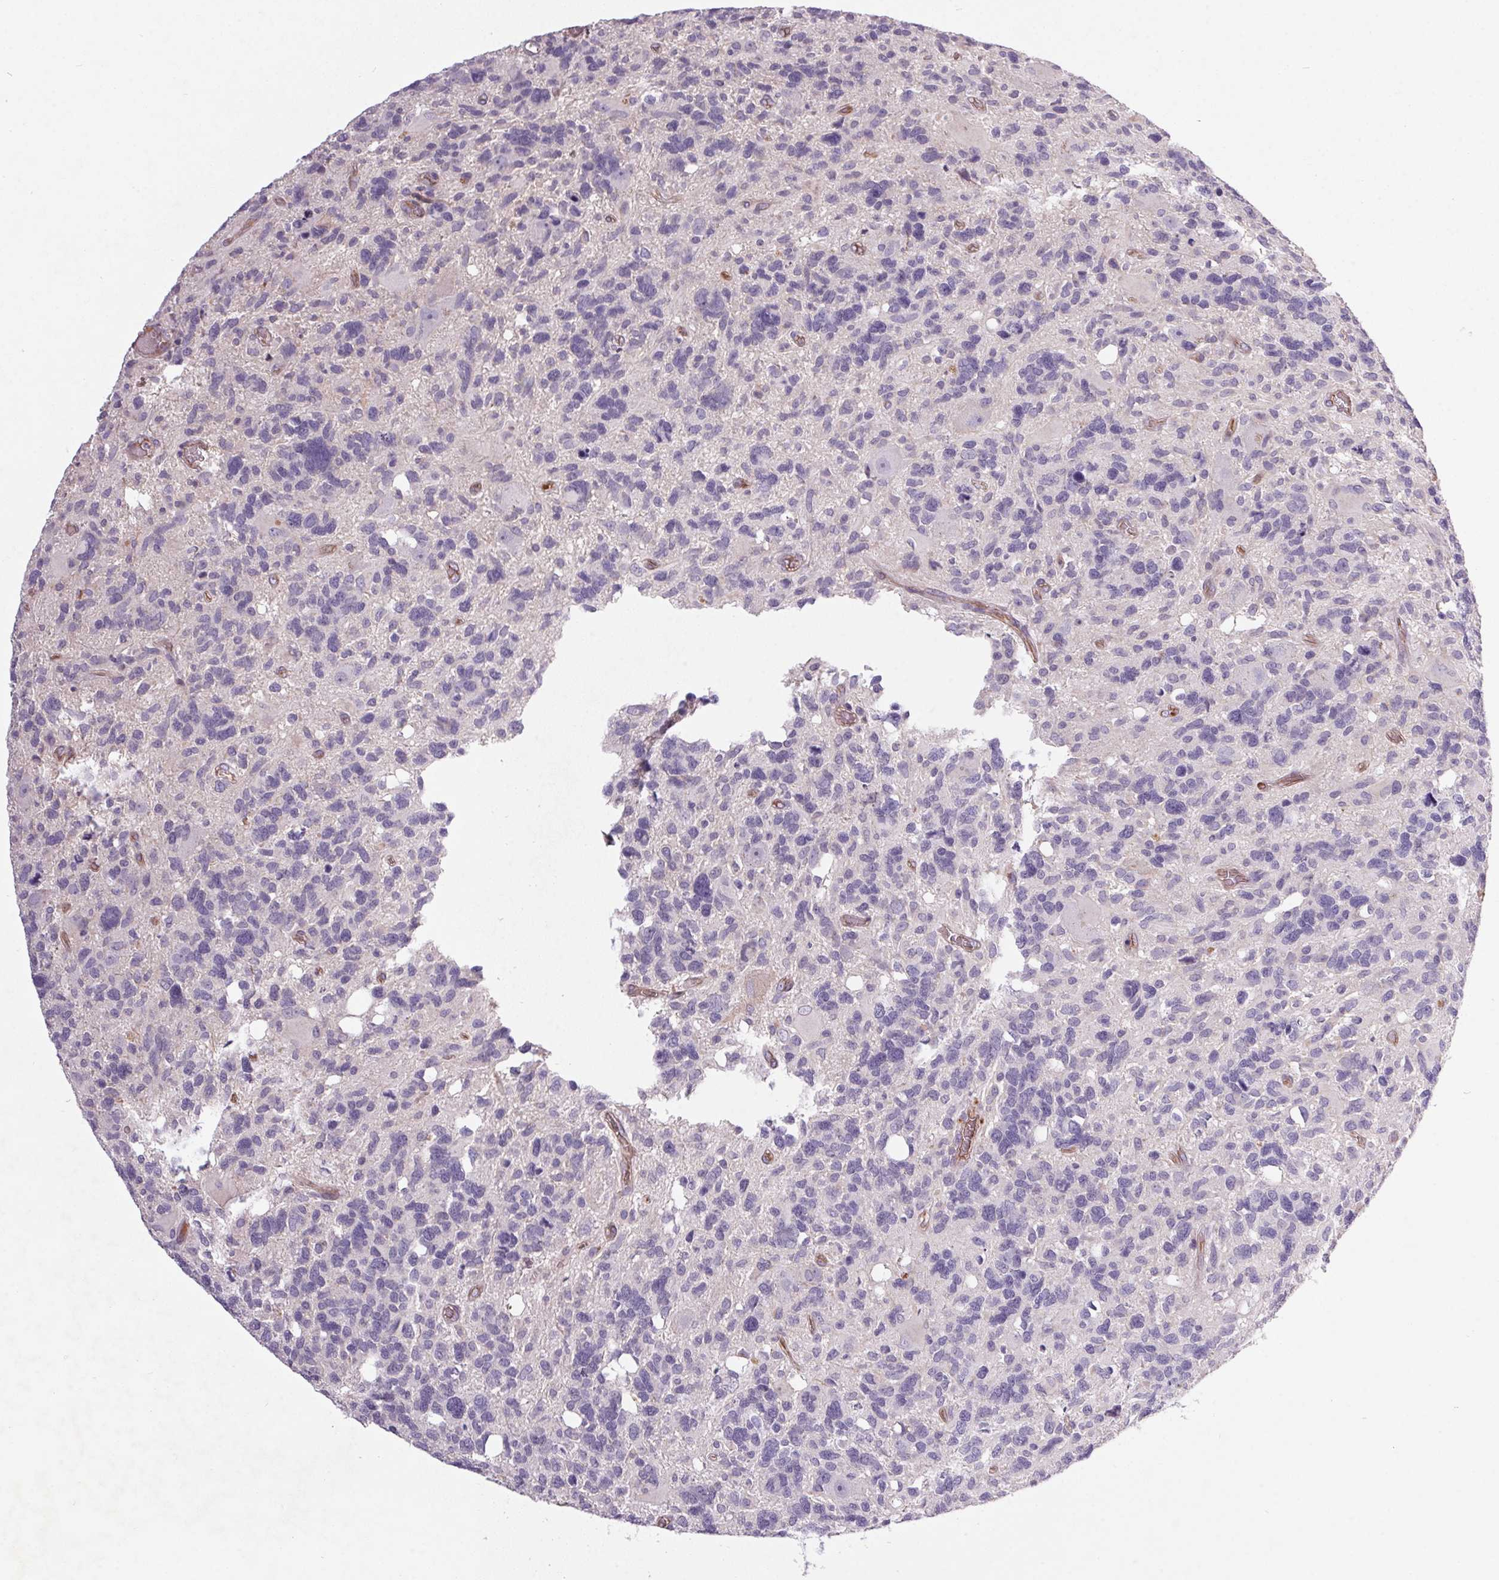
{"staining": {"intensity": "negative", "quantity": "none", "location": "none"}, "tissue": "glioma", "cell_type": "Tumor cells", "image_type": "cancer", "snomed": [{"axis": "morphology", "description": "Glioma, malignant, High grade"}, {"axis": "topography", "description": "Brain"}], "caption": "The photomicrograph shows no significant positivity in tumor cells of glioma. Nuclei are stained in blue.", "gene": "APOC4", "patient": {"sex": "male", "age": 49}}